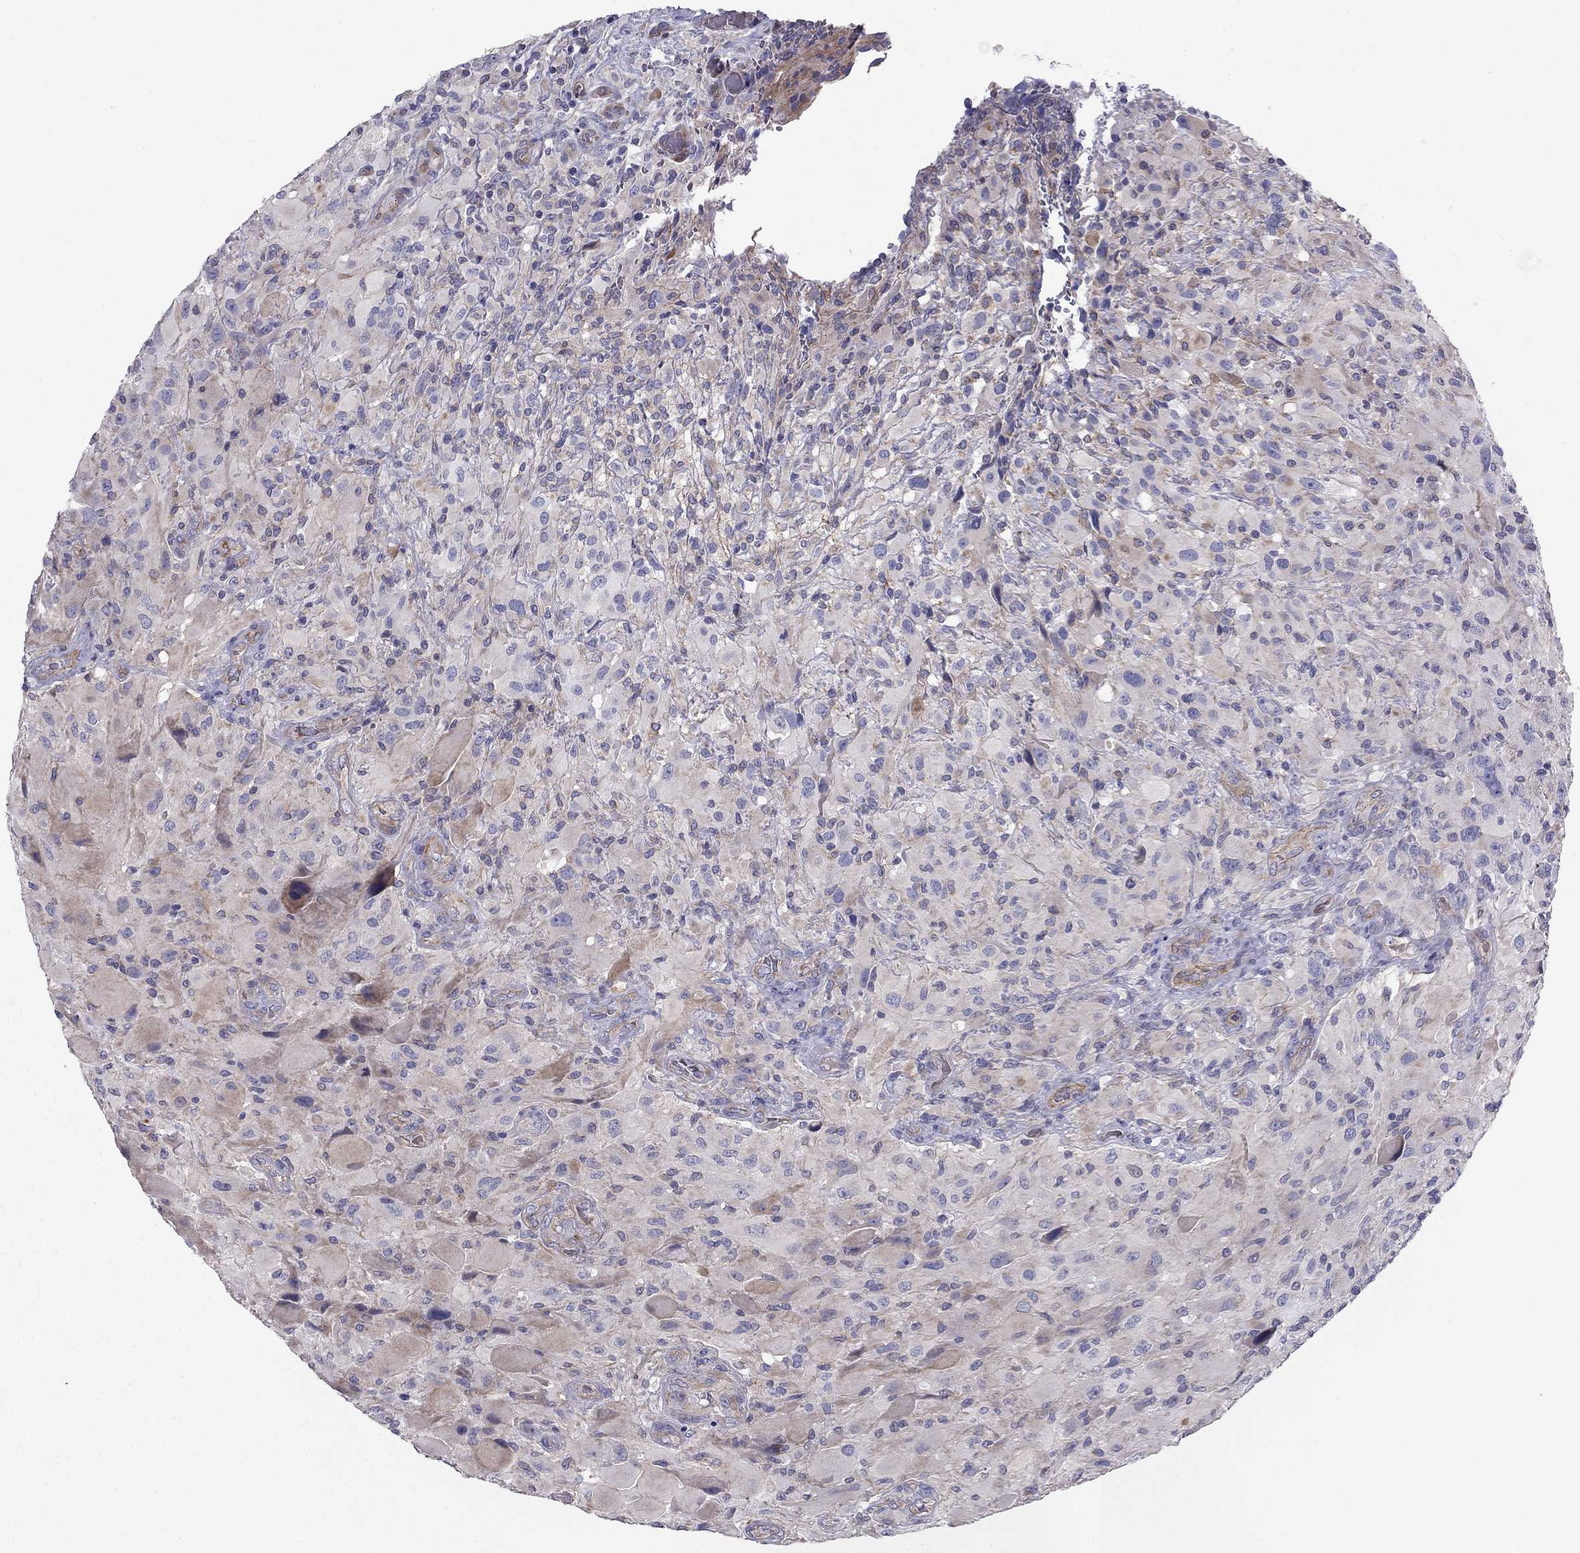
{"staining": {"intensity": "negative", "quantity": "none", "location": "none"}, "tissue": "glioma", "cell_type": "Tumor cells", "image_type": "cancer", "snomed": [{"axis": "morphology", "description": "Glioma, malignant, High grade"}, {"axis": "topography", "description": "Cerebral cortex"}], "caption": "This is a histopathology image of immunohistochemistry (IHC) staining of glioma, which shows no expression in tumor cells. Nuclei are stained in blue.", "gene": "ENOX1", "patient": {"sex": "male", "age": 35}}